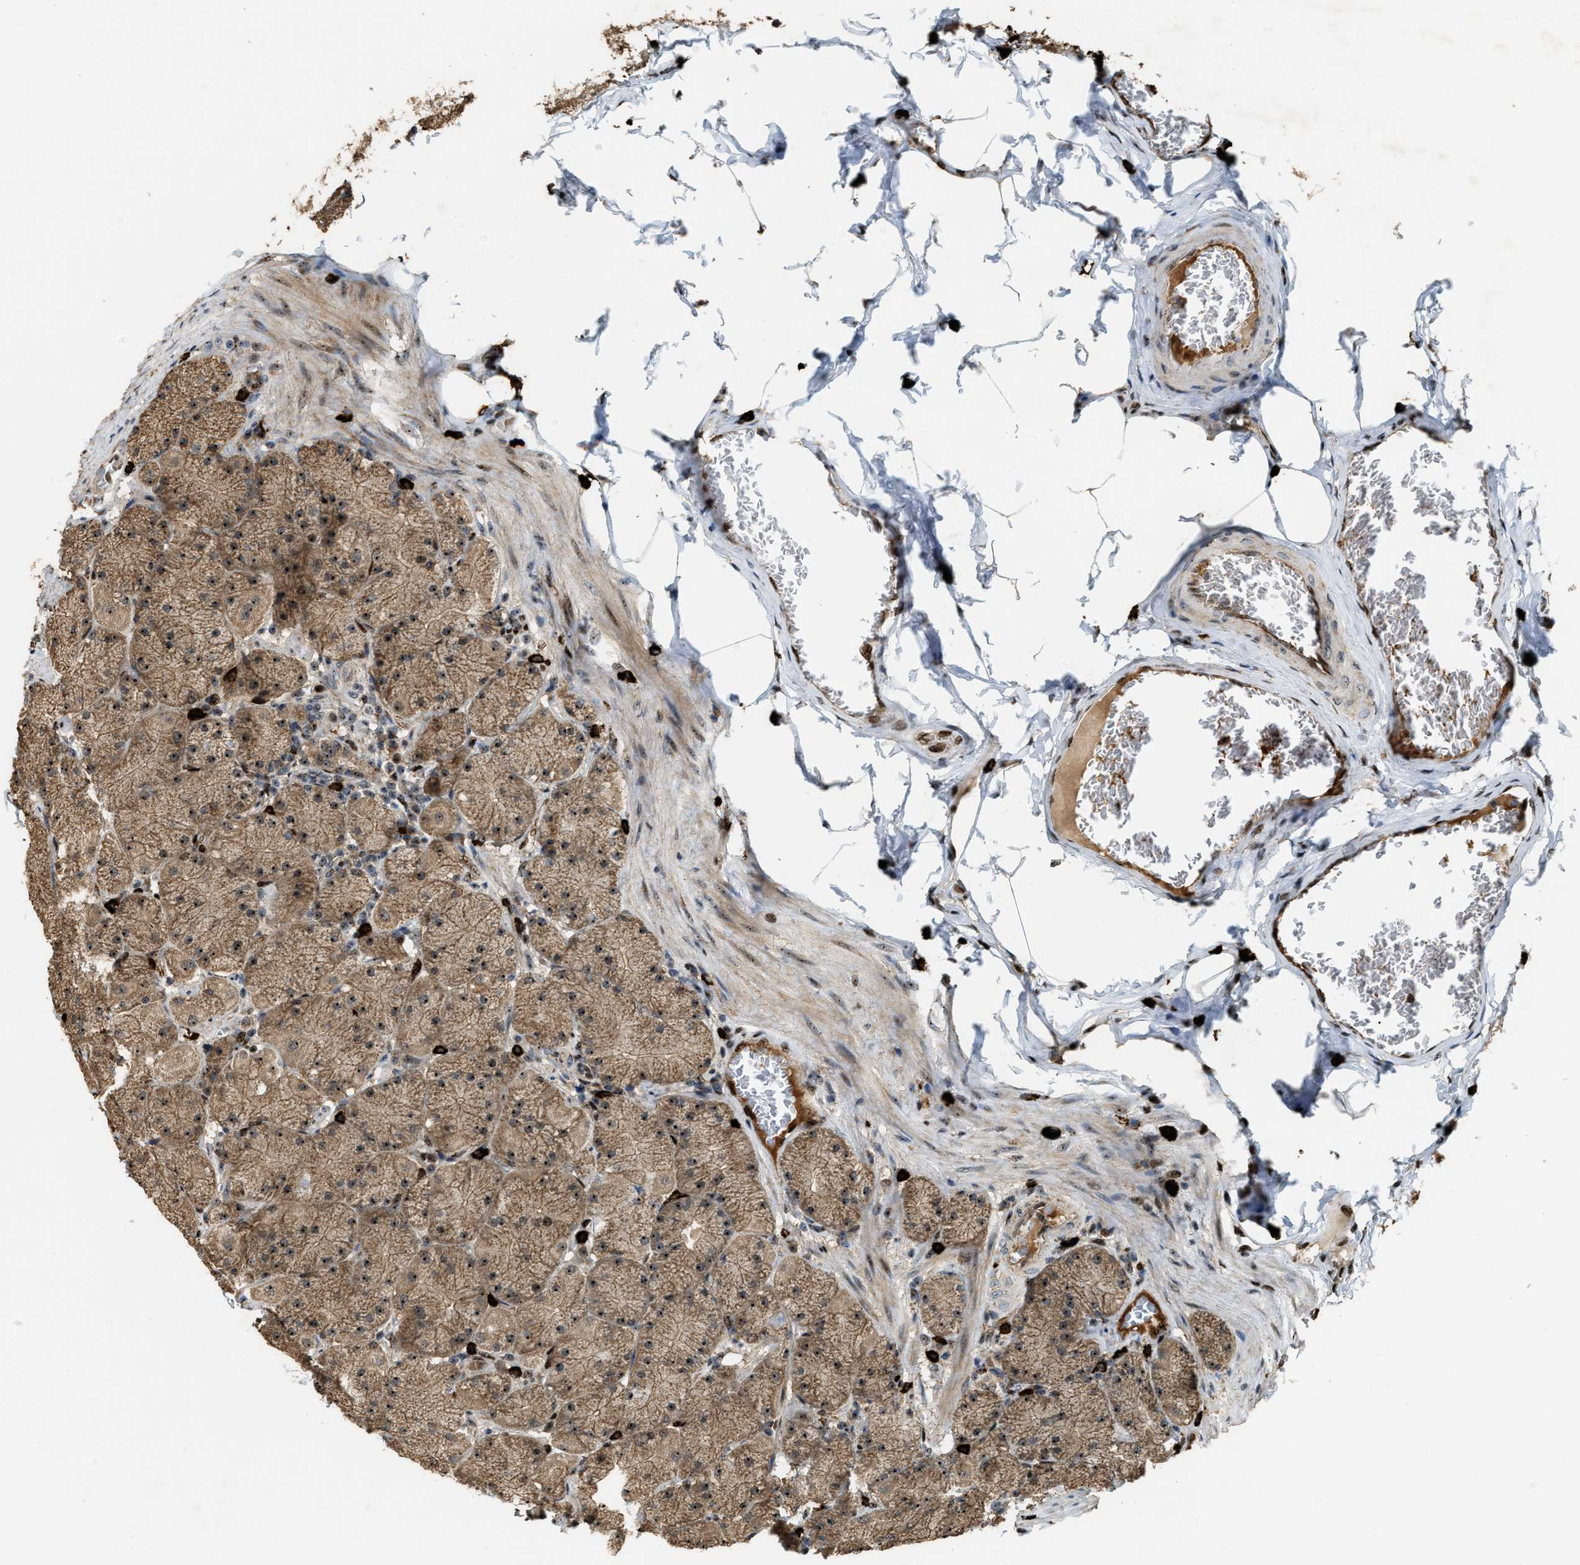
{"staining": {"intensity": "moderate", "quantity": ">75%", "location": "cytoplasmic/membranous,nuclear"}, "tissue": "stomach", "cell_type": "Glandular cells", "image_type": "normal", "snomed": [{"axis": "morphology", "description": "Normal tissue, NOS"}, {"axis": "topography", "description": "Stomach, upper"}], "caption": "Stomach stained with DAB immunohistochemistry demonstrates medium levels of moderate cytoplasmic/membranous,nuclear expression in about >75% of glandular cells.", "gene": "ZNF687", "patient": {"sex": "female", "age": 56}}